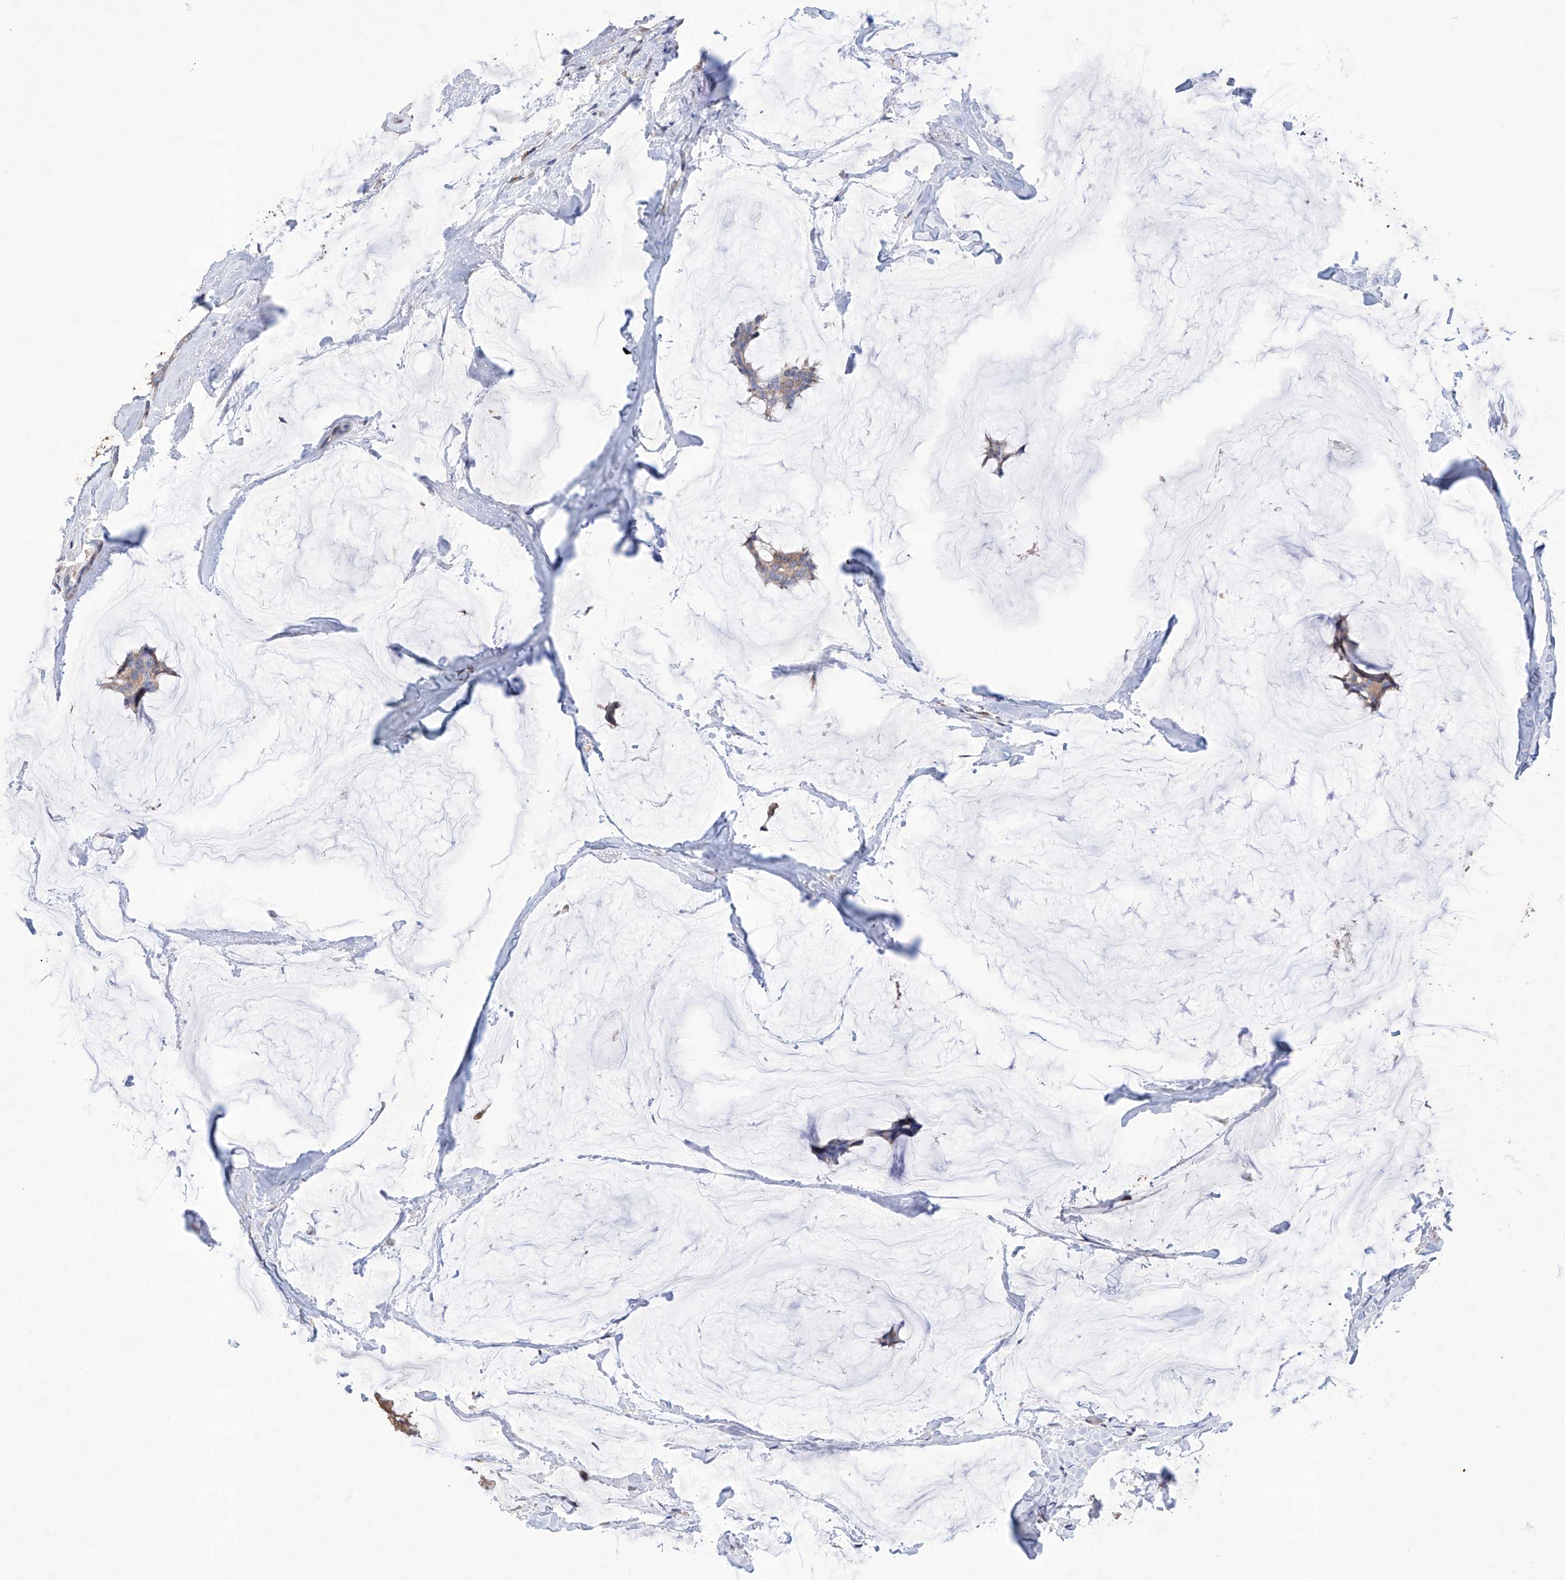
{"staining": {"intensity": "weak", "quantity": "<25%", "location": "cytoplasmic/membranous"}, "tissue": "breast cancer", "cell_type": "Tumor cells", "image_type": "cancer", "snomed": [{"axis": "morphology", "description": "Duct carcinoma"}, {"axis": "topography", "description": "Breast"}], "caption": "Intraductal carcinoma (breast) was stained to show a protein in brown. There is no significant staining in tumor cells. (DAB immunohistochemistry visualized using brightfield microscopy, high magnification).", "gene": "AFG1L", "patient": {"sex": "female", "age": 93}}